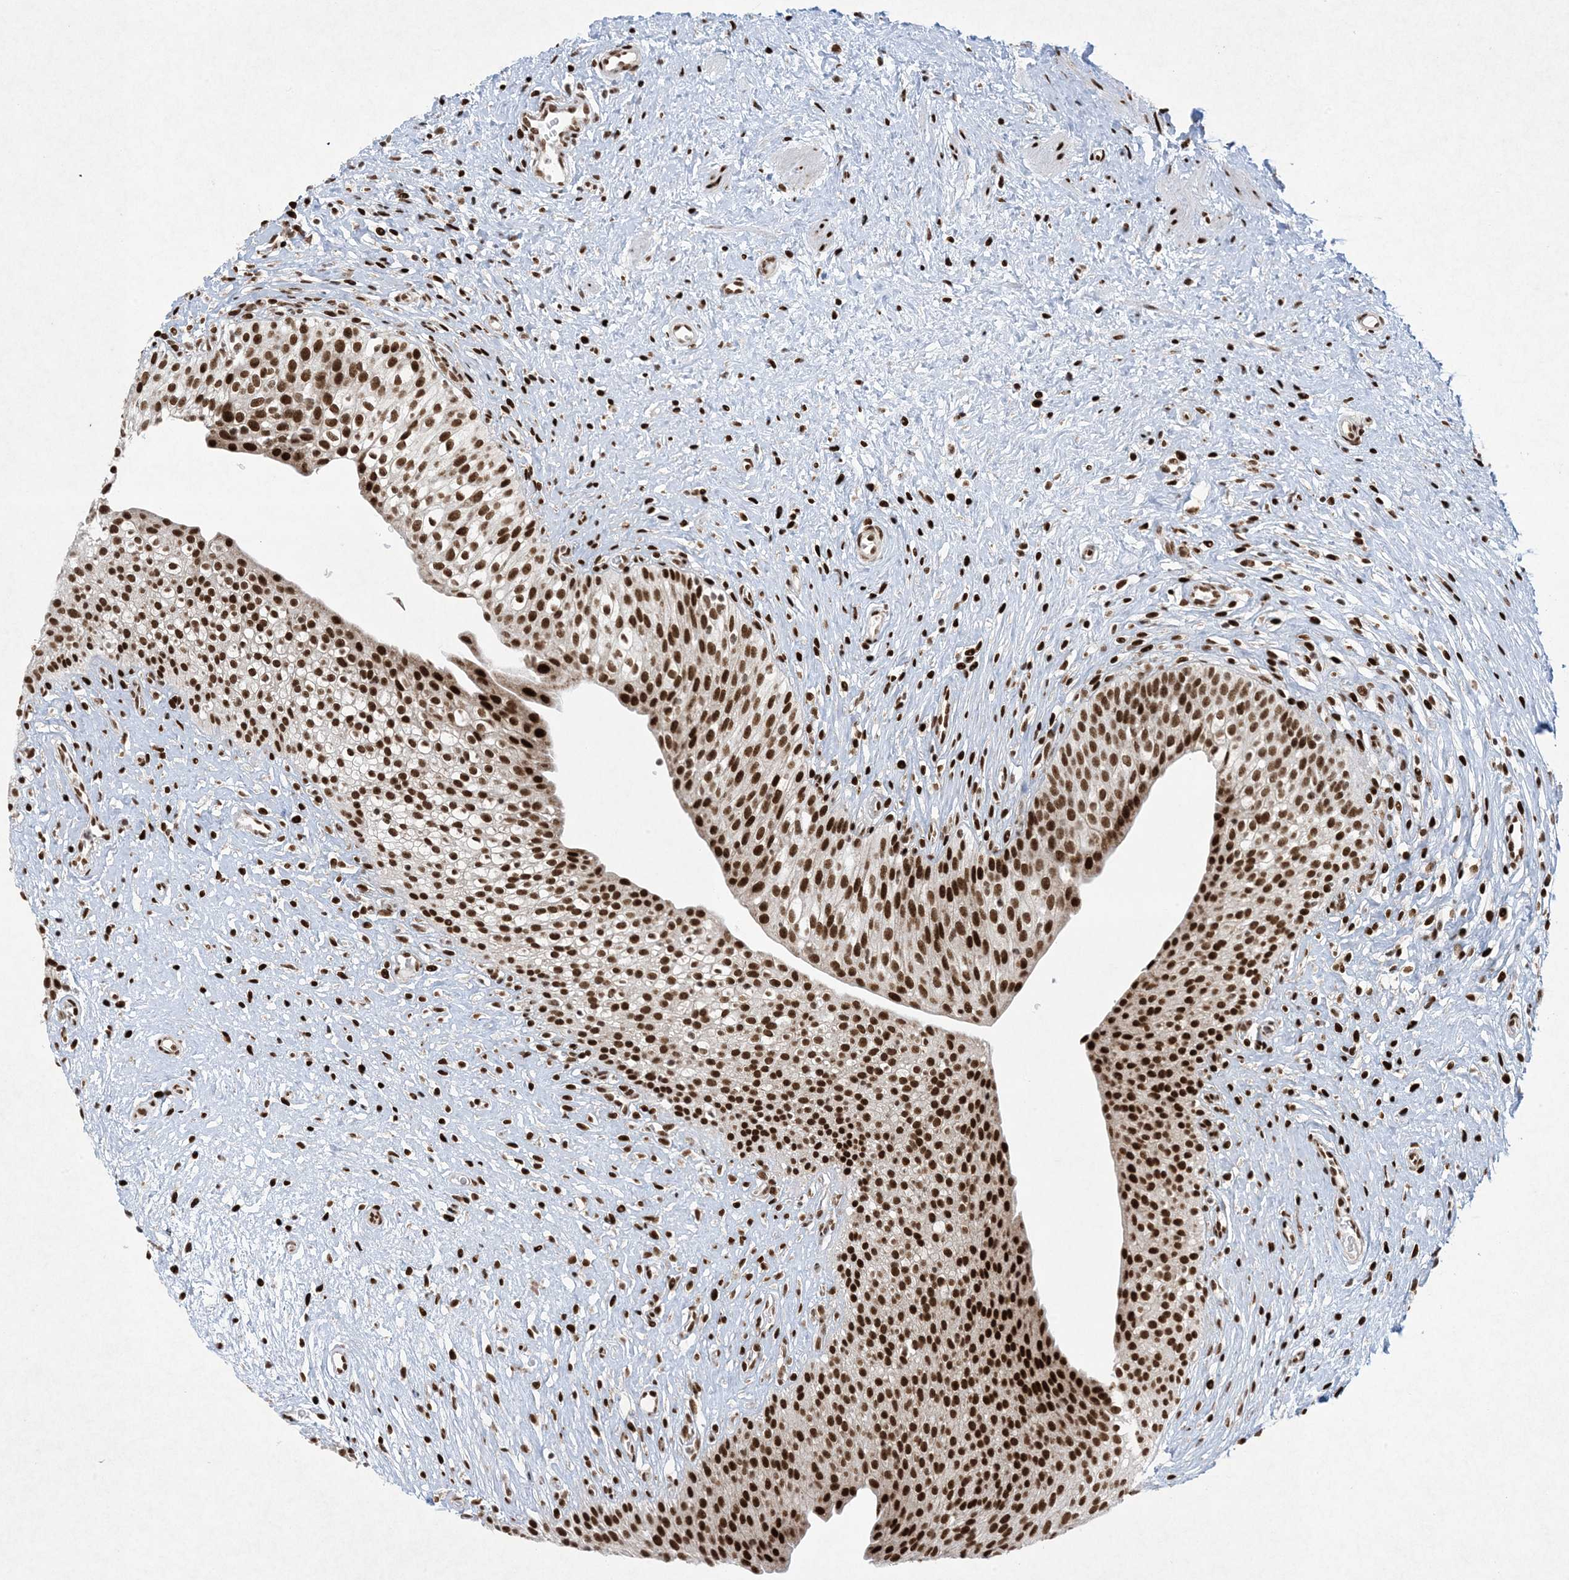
{"staining": {"intensity": "strong", "quantity": ">75%", "location": "nuclear"}, "tissue": "urinary bladder", "cell_type": "Urothelial cells", "image_type": "normal", "snomed": [{"axis": "morphology", "description": "Normal tissue, NOS"}, {"axis": "topography", "description": "Urinary bladder"}], "caption": "Brown immunohistochemical staining in unremarkable human urinary bladder shows strong nuclear staining in approximately >75% of urothelial cells.", "gene": "PKNOX2", "patient": {"sex": "male", "age": 1}}